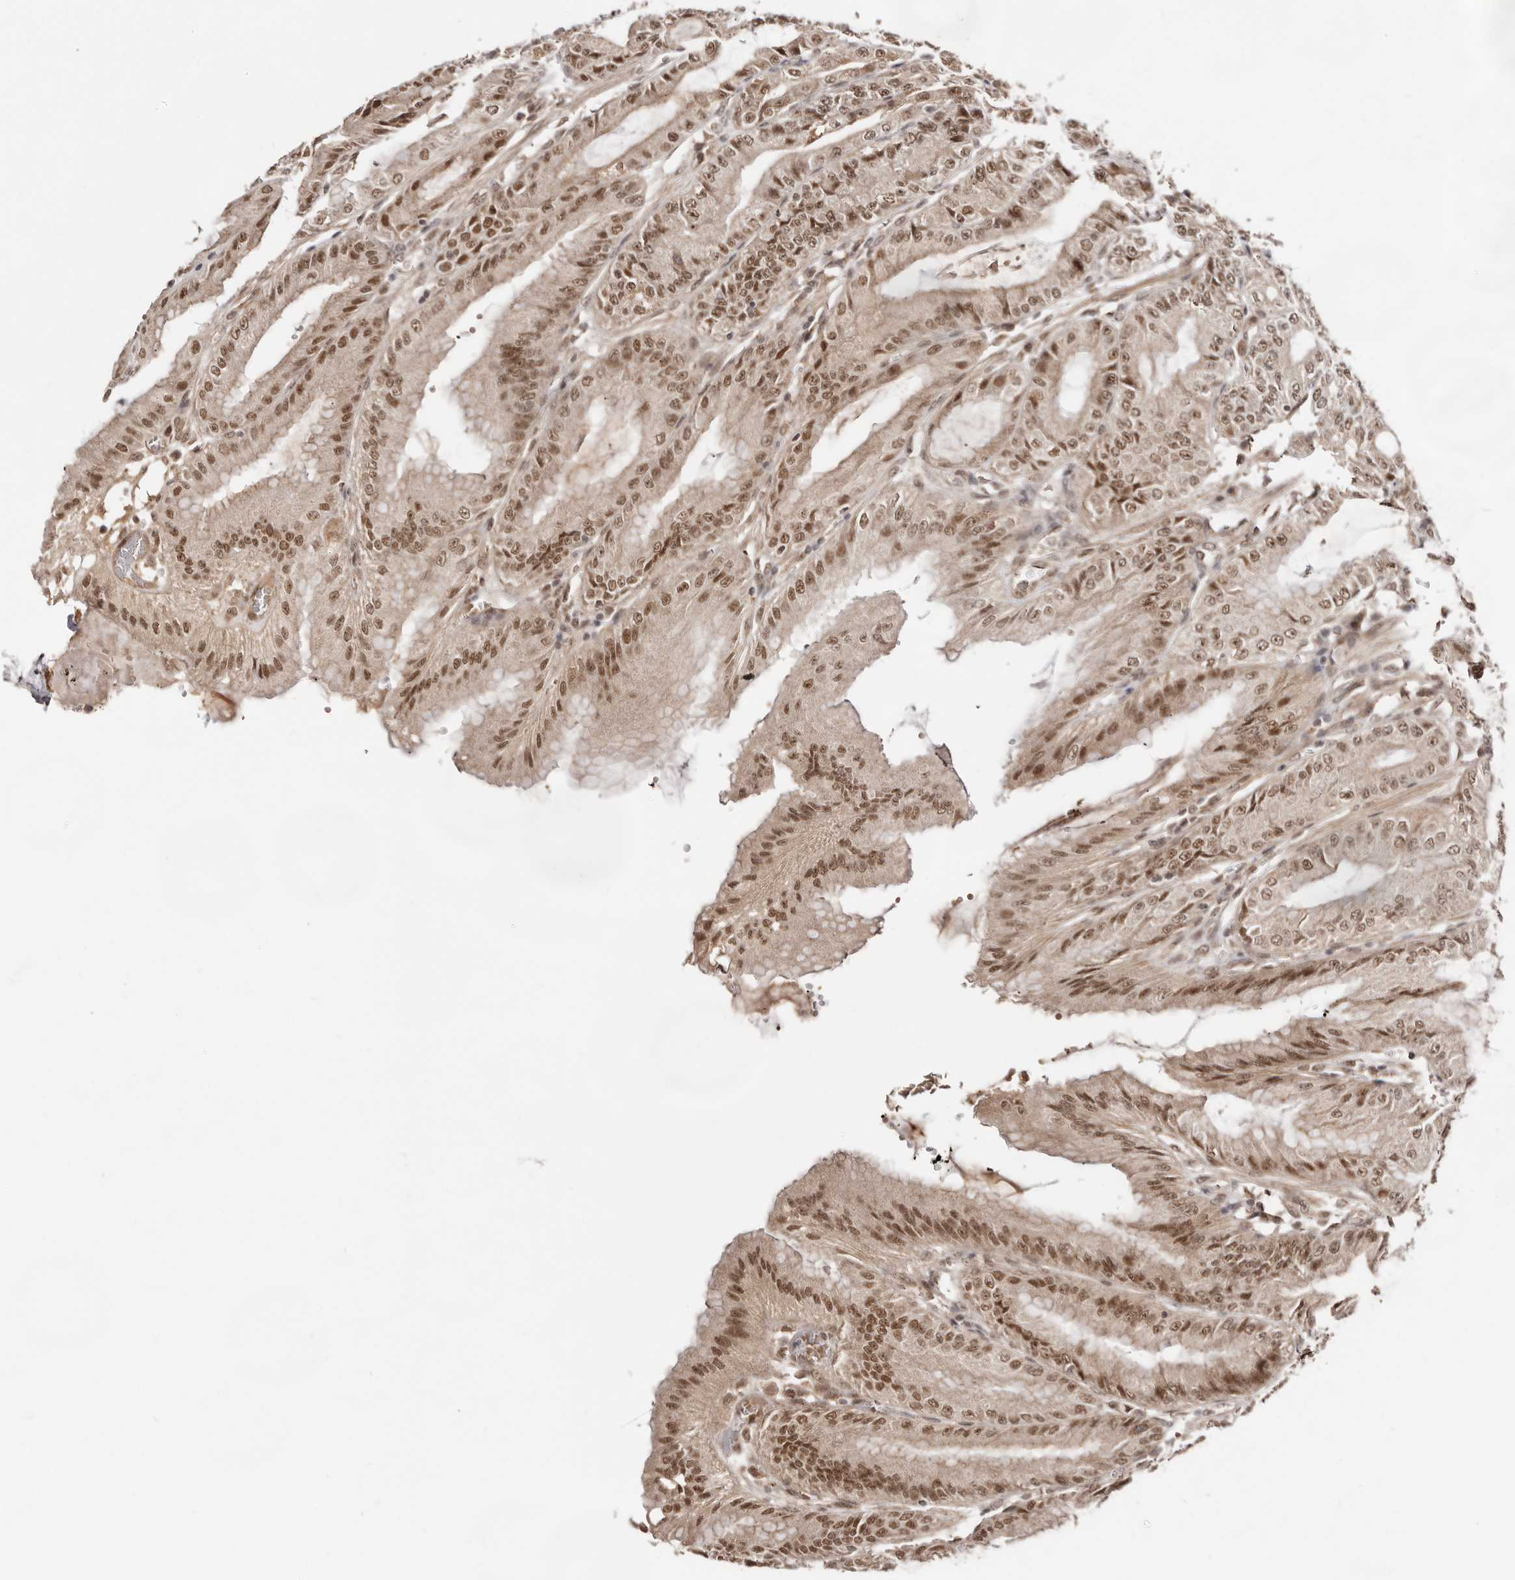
{"staining": {"intensity": "moderate", "quantity": ">75%", "location": "cytoplasmic/membranous,nuclear"}, "tissue": "stomach", "cell_type": "Glandular cells", "image_type": "normal", "snomed": [{"axis": "morphology", "description": "Normal tissue, NOS"}, {"axis": "topography", "description": "Stomach, lower"}], "caption": "High-magnification brightfield microscopy of unremarkable stomach stained with DAB (3,3'-diaminobenzidine) (brown) and counterstained with hematoxylin (blue). glandular cells exhibit moderate cytoplasmic/membranous,nuclear positivity is present in about>75% of cells. (DAB (3,3'-diaminobenzidine) IHC, brown staining for protein, blue staining for nuclei).", "gene": "MED8", "patient": {"sex": "male", "age": 71}}